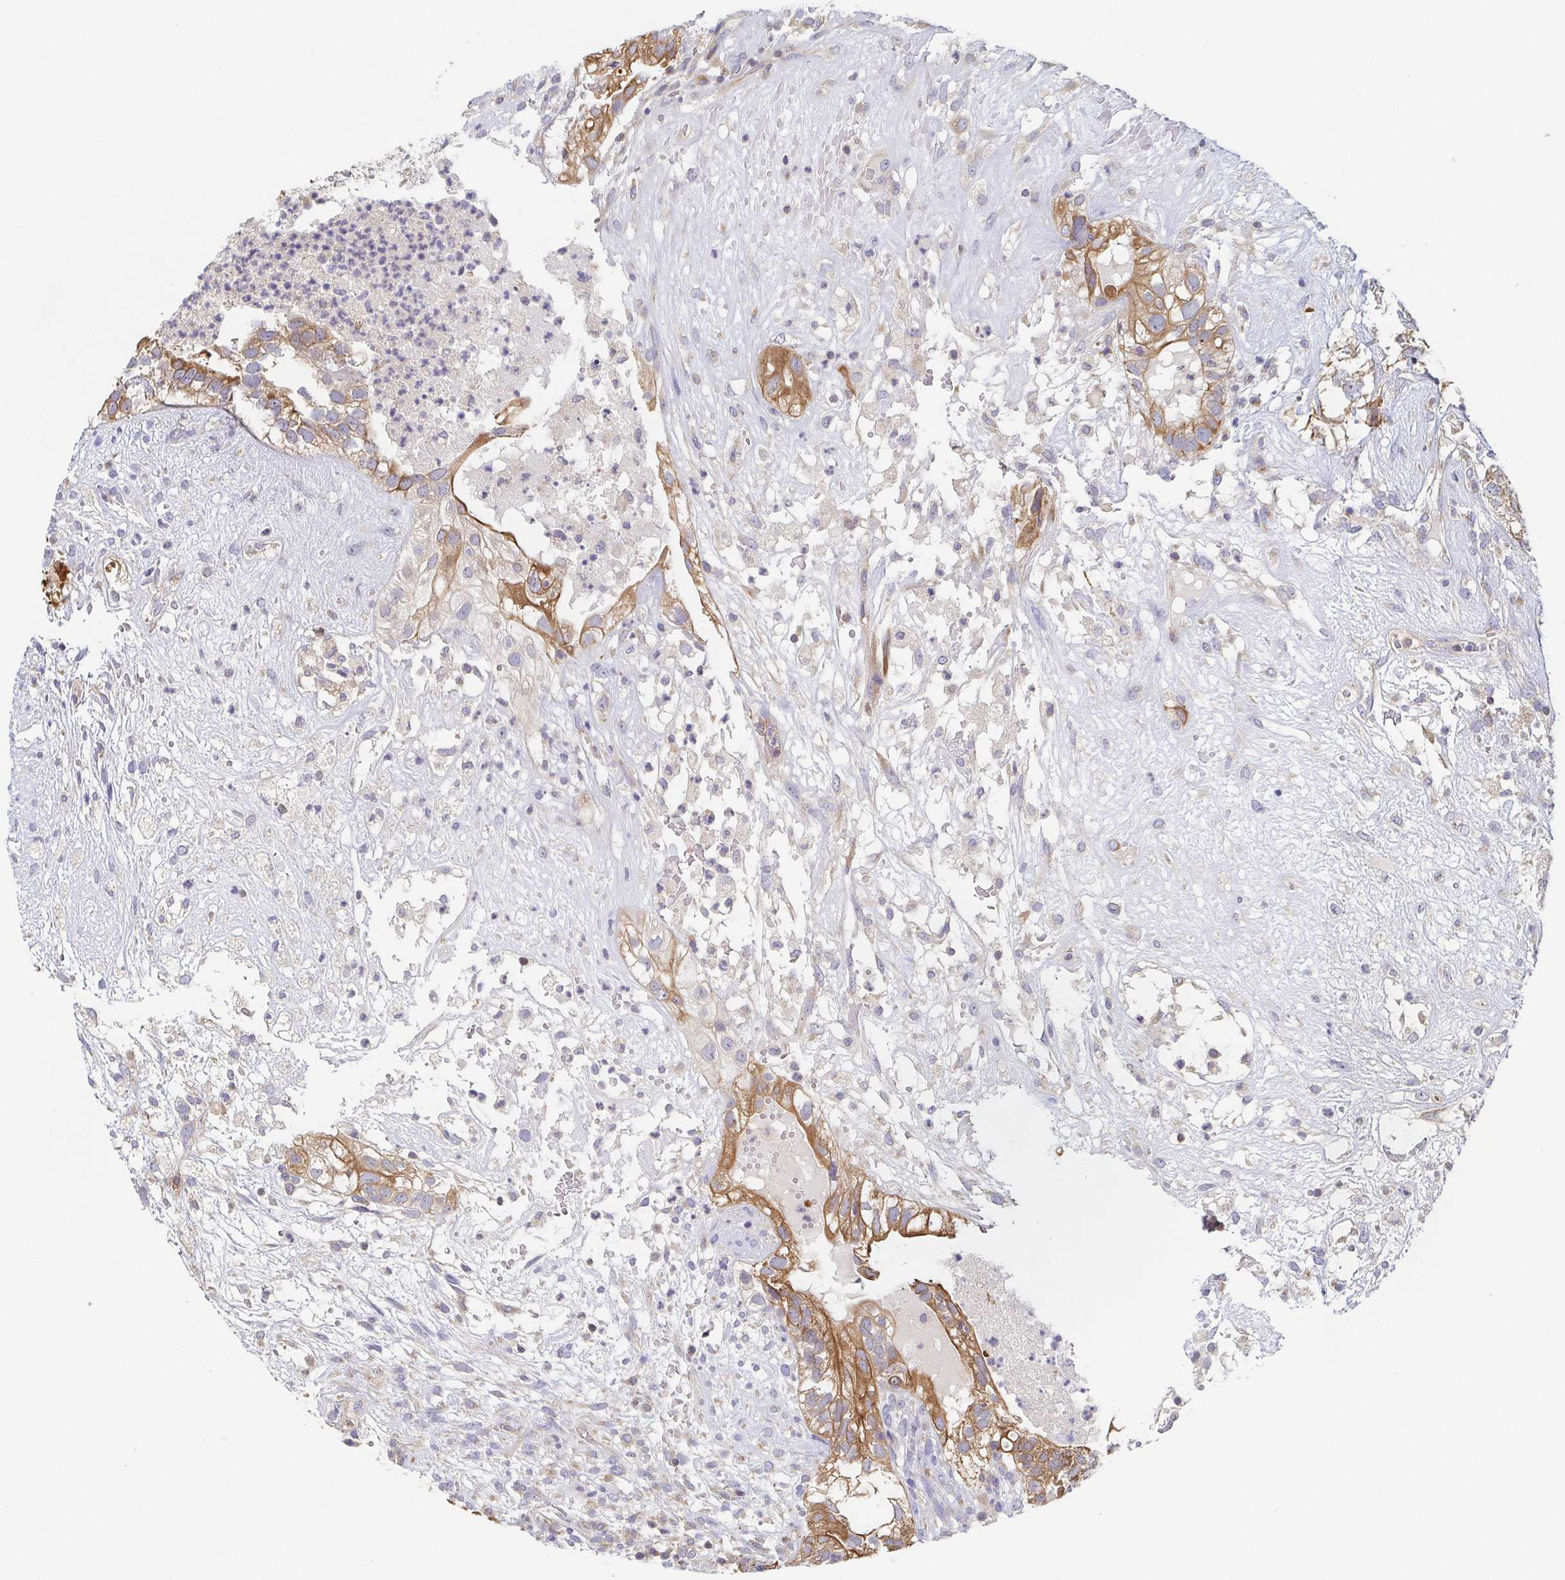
{"staining": {"intensity": "moderate", "quantity": "25%-75%", "location": "cytoplasmic/membranous"}, "tissue": "testis cancer", "cell_type": "Tumor cells", "image_type": "cancer", "snomed": [{"axis": "morphology", "description": "Seminoma, NOS"}, {"axis": "morphology", "description": "Carcinoma, Embryonal, NOS"}, {"axis": "topography", "description": "Testis"}], "caption": "There is medium levels of moderate cytoplasmic/membranous staining in tumor cells of seminoma (testis), as demonstrated by immunohistochemical staining (brown color).", "gene": "TUFT1", "patient": {"sex": "male", "age": 41}}